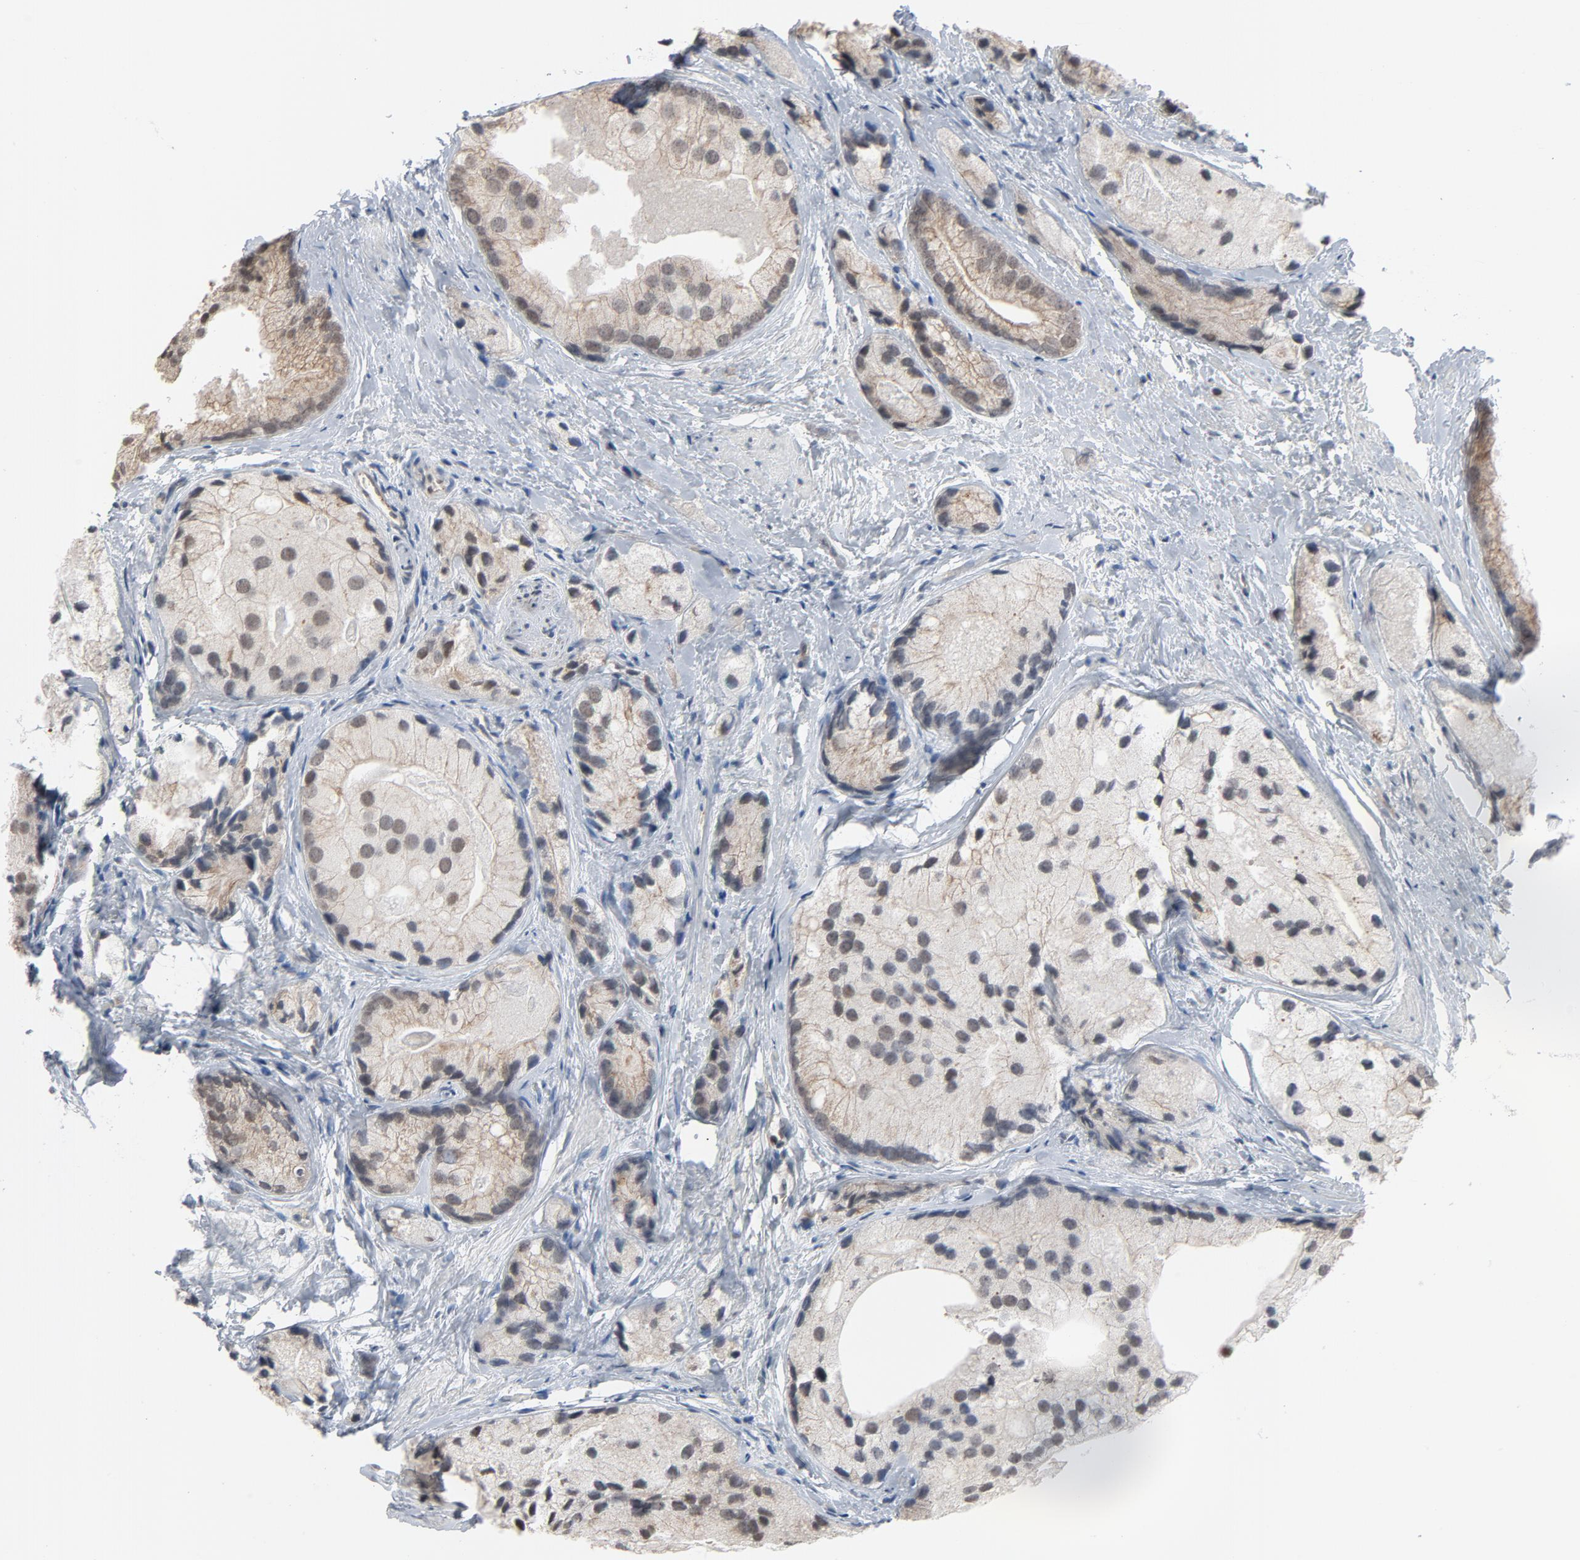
{"staining": {"intensity": "negative", "quantity": "none", "location": "none"}, "tissue": "prostate cancer", "cell_type": "Tumor cells", "image_type": "cancer", "snomed": [{"axis": "morphology", "description": "Adenocarcinoma, Low grade"}, {"axis": "topography", "description": "Prostate"}], "caption": "Immunohistochemistry (IHC) image of prostate cancer stained for a protein (brown), which reveals no staining in tumor cells. Nuclei are stained in blue.", "gene": "ITPR3", "patient": {"sex": "male", "age": 69}}